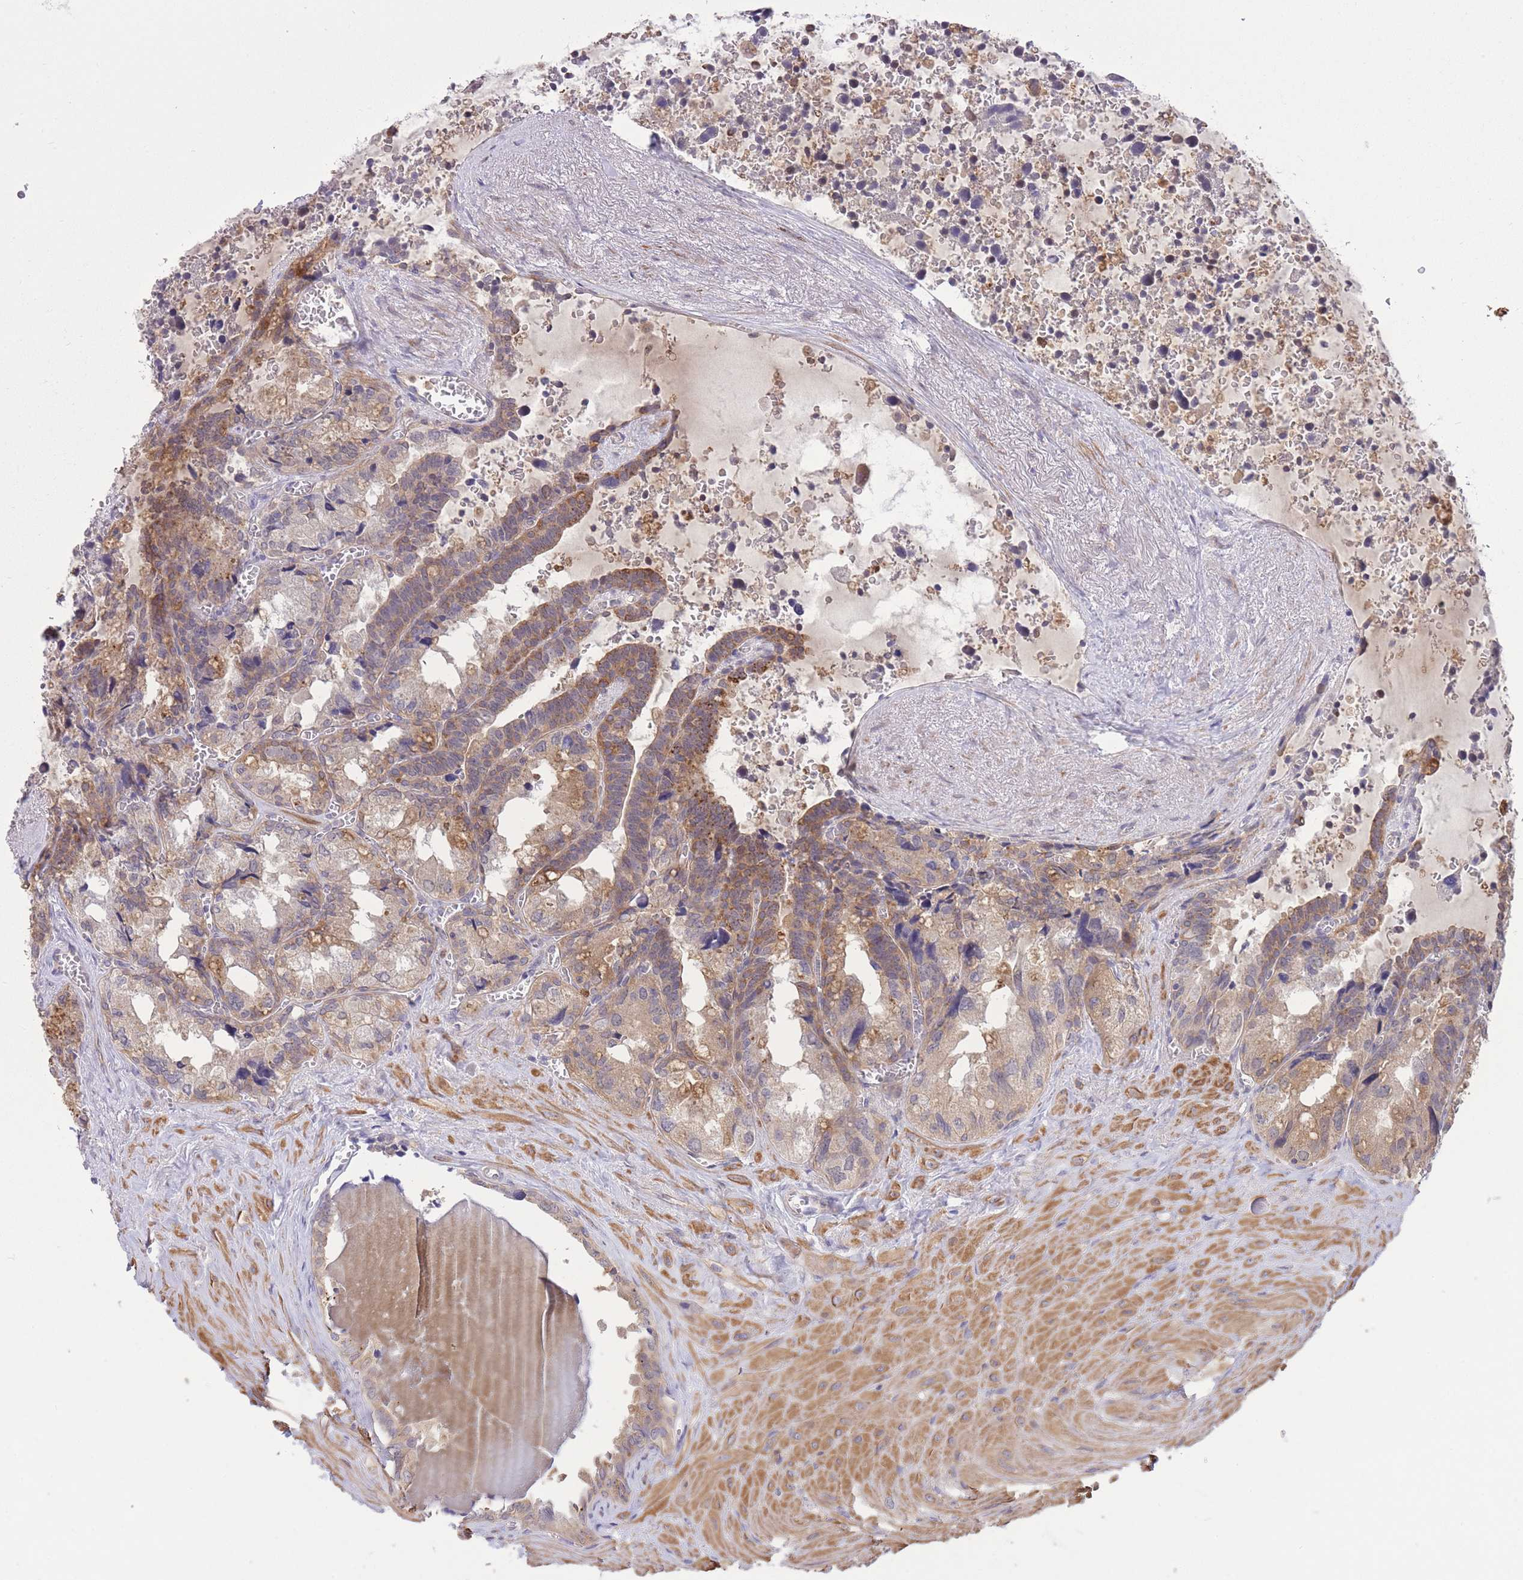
{"staining": {"intensity": "moderate", "quantity": ">75%", "location": "cytoplasmic/membranous"}, "tissue": "seminal vesicle", "cell_type": "Glandular cells", "image_type": "normal", "snomed": [{"axis": "morphology", "description": "Normal tissue, NOS"}, {"axis": "topography", "description": "Seminal veicle"}], "caption": "Protein staining by IHC demonstrates moderate cytoplasmic/membranous staining in approximately >75% of glandular cells in benign seminal vesicle. Immunohistochemistry stains the protein of interest in brown and the nuclei are stained blue.", "gene": "ZNF304", "patient": {"sex": "male", "age": 68}}